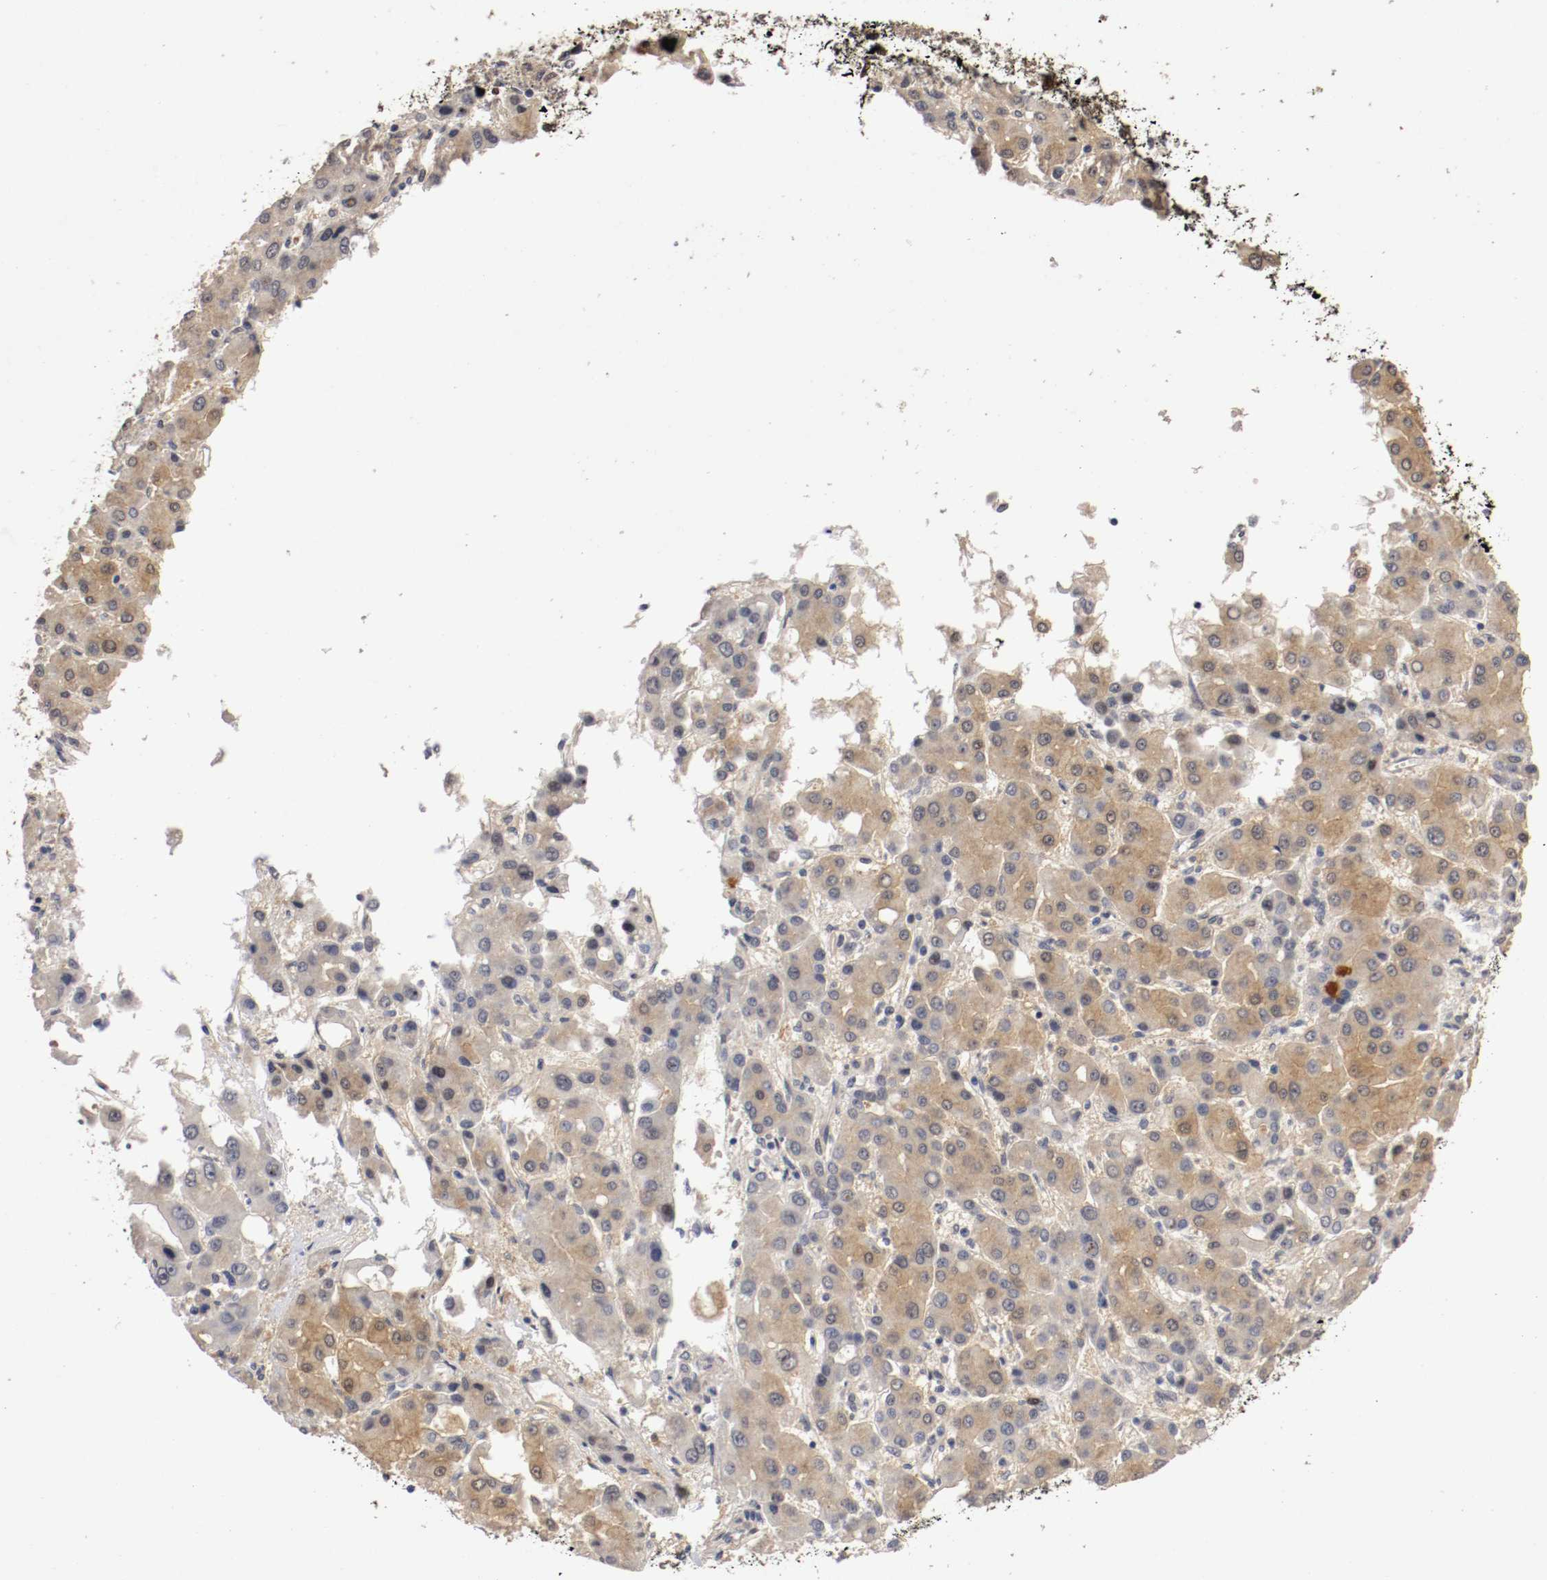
{"staining": {"intensity": "moderate", "quantity": ">75%", "location": "cytoplasmic/membranous,nuclear"}, "tissue": "liver cancer", "cell_type": "Tumor cells", "image_type": "cancer", "snomed": [{"axis": "morphology", "description": "Carcinoma, Hepatocellular, NOS"}, {"axis": "topography", "description": "Liver"}], "caption": "Immunohistochemical staining of human liver hepatocellular carcinoma demonstrates moderate cytoplasmic/membranous and nuclear protein staining in approximately >75% of tumor cells. (DAB (3,3'-diaminobenzidine) IHC with brightfield microscopy, high magnification).", "gene": "TNFRSF1B", "patient": {"sex": "male", "age": 55}}